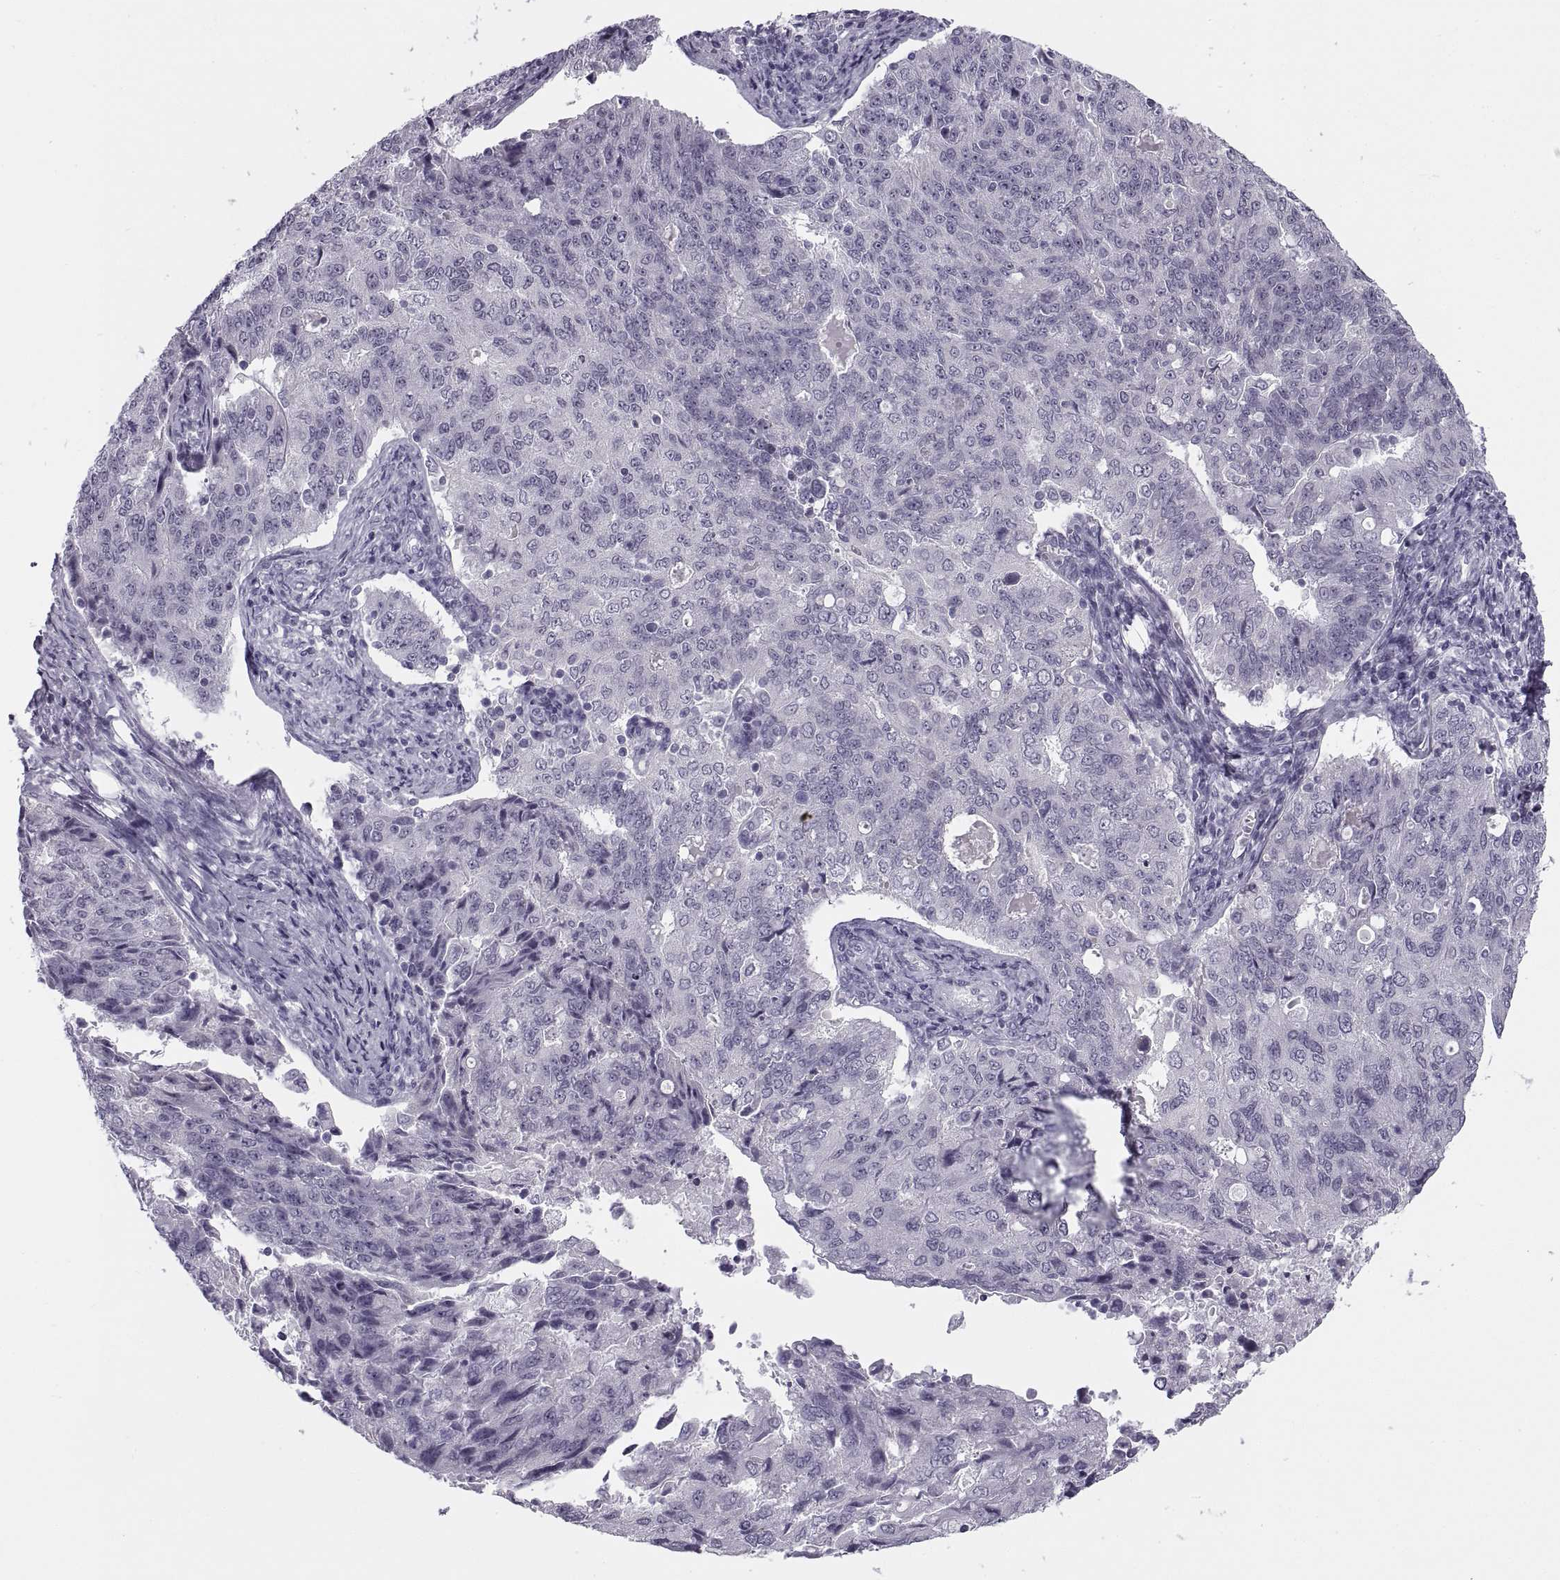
{"staining": {"intensity": "negative", "quantity": "none", "location": "none"}, "tissue": "endometrial cancer", "cell_type": "Tumor cells", "image_type": "cancer", "snomed": [{"axis": "morphology", "description": "Adenocarcinoma, NOS"}, {"axis": "topography", "description": "Endometrium"}], "caption": "Immunohistochemical staining of endometrial cancer (adenocarcinoma) reveals no significant positivity in tumor cells.", "gene": "TBC1D3G", "patient": {"sex": "female", "age": 43}}